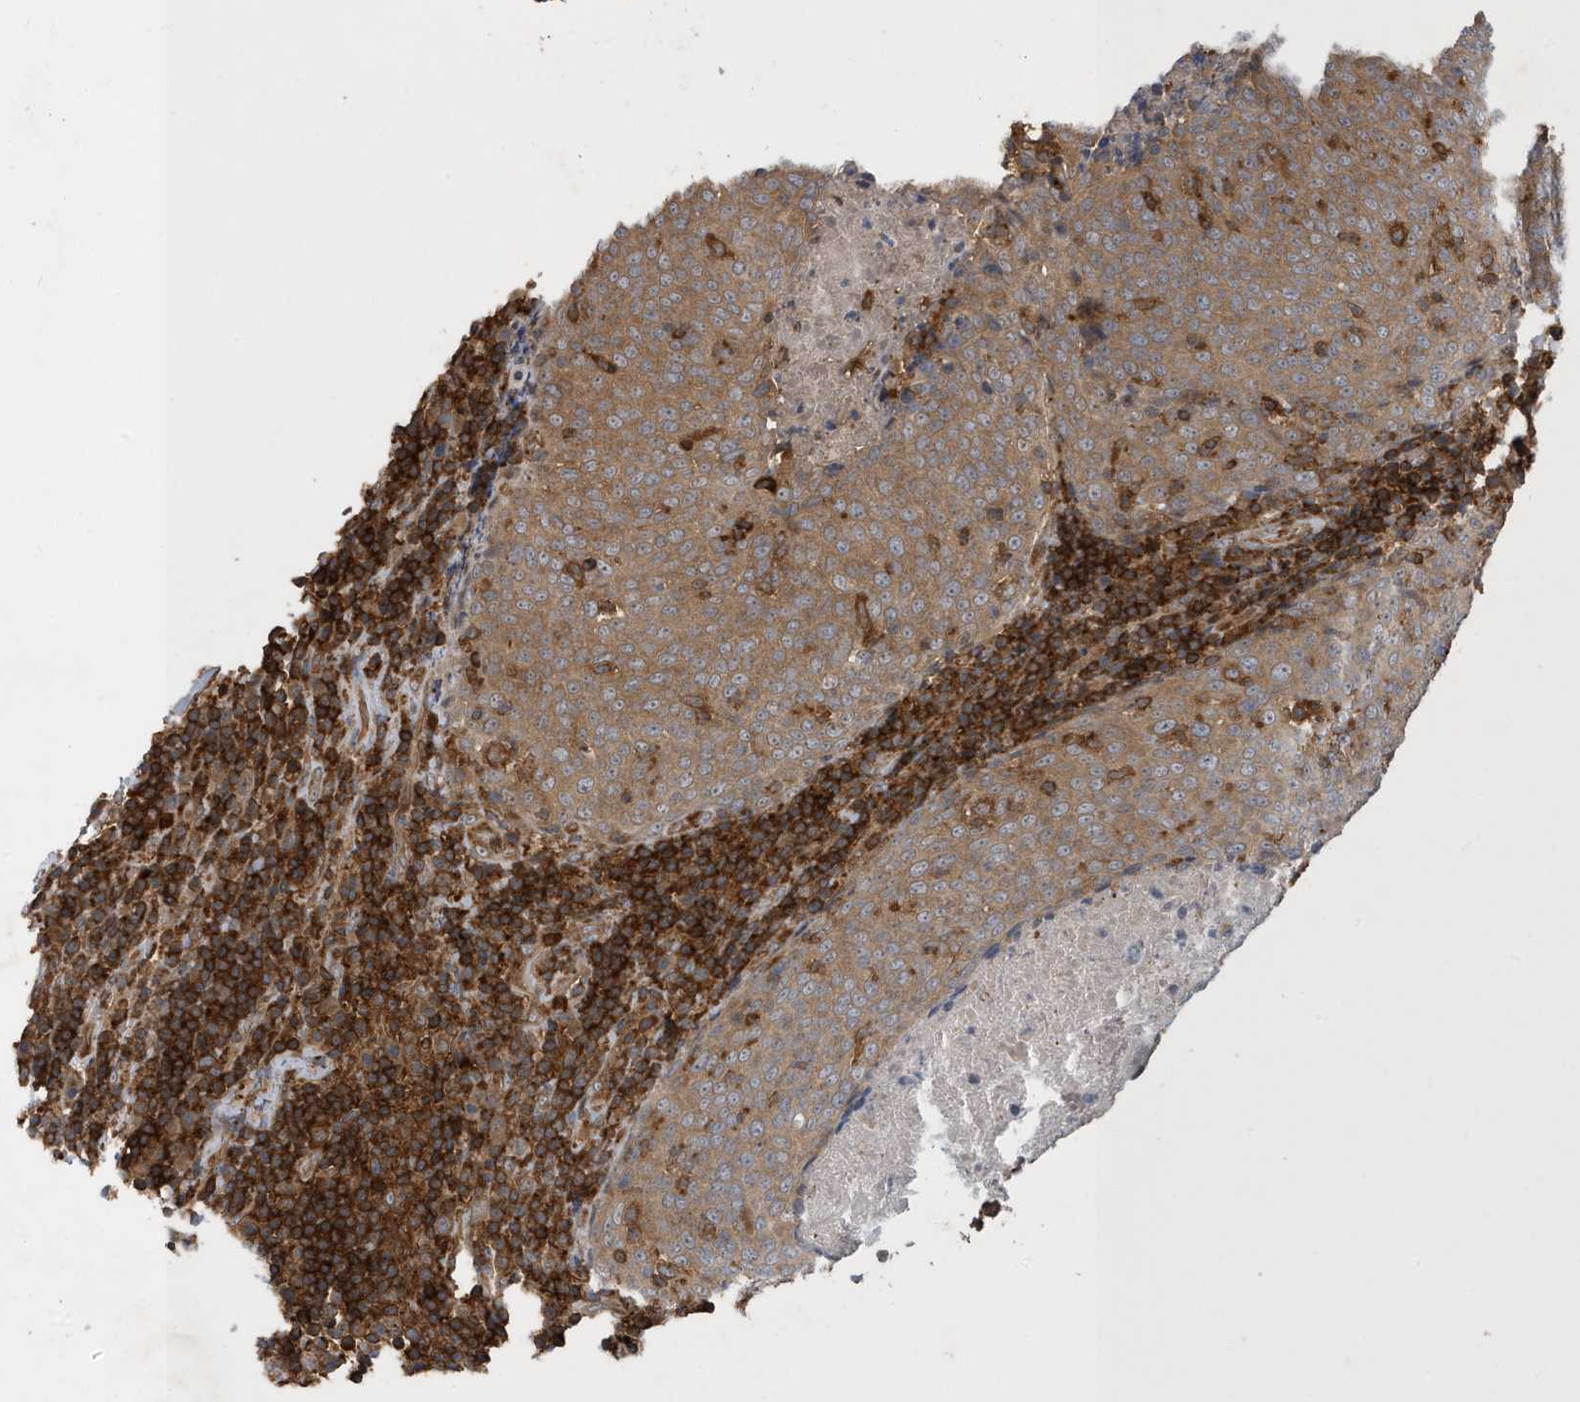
{"staining": {"intensity": "moderate", "quantity": ">75%", "location": "cytoplasmic/membranous"}, "tissue": "head and neck cancer", "cell_type": "Tumor cells", "image_type": "cancer", "snomed": [{"axis": "morphology", "description": "Squamous cell carcinoma, NOS"}, {"axis": "morphology", "description": "Squamous cell carcinoma, metastatic, NOS"}, {"axis": "topography", "description": "Lymph node"}, {"axis": "topography", "description": "Head-Neck"}], "caption": "Head and neck cancer stained for a protein (brown) displays moderate cytoplasmic/membranous positive positivity in about >75% of tumor cells.", "gene": "LAPTM4A", "patient": {"sex": "male", "age": 62}}